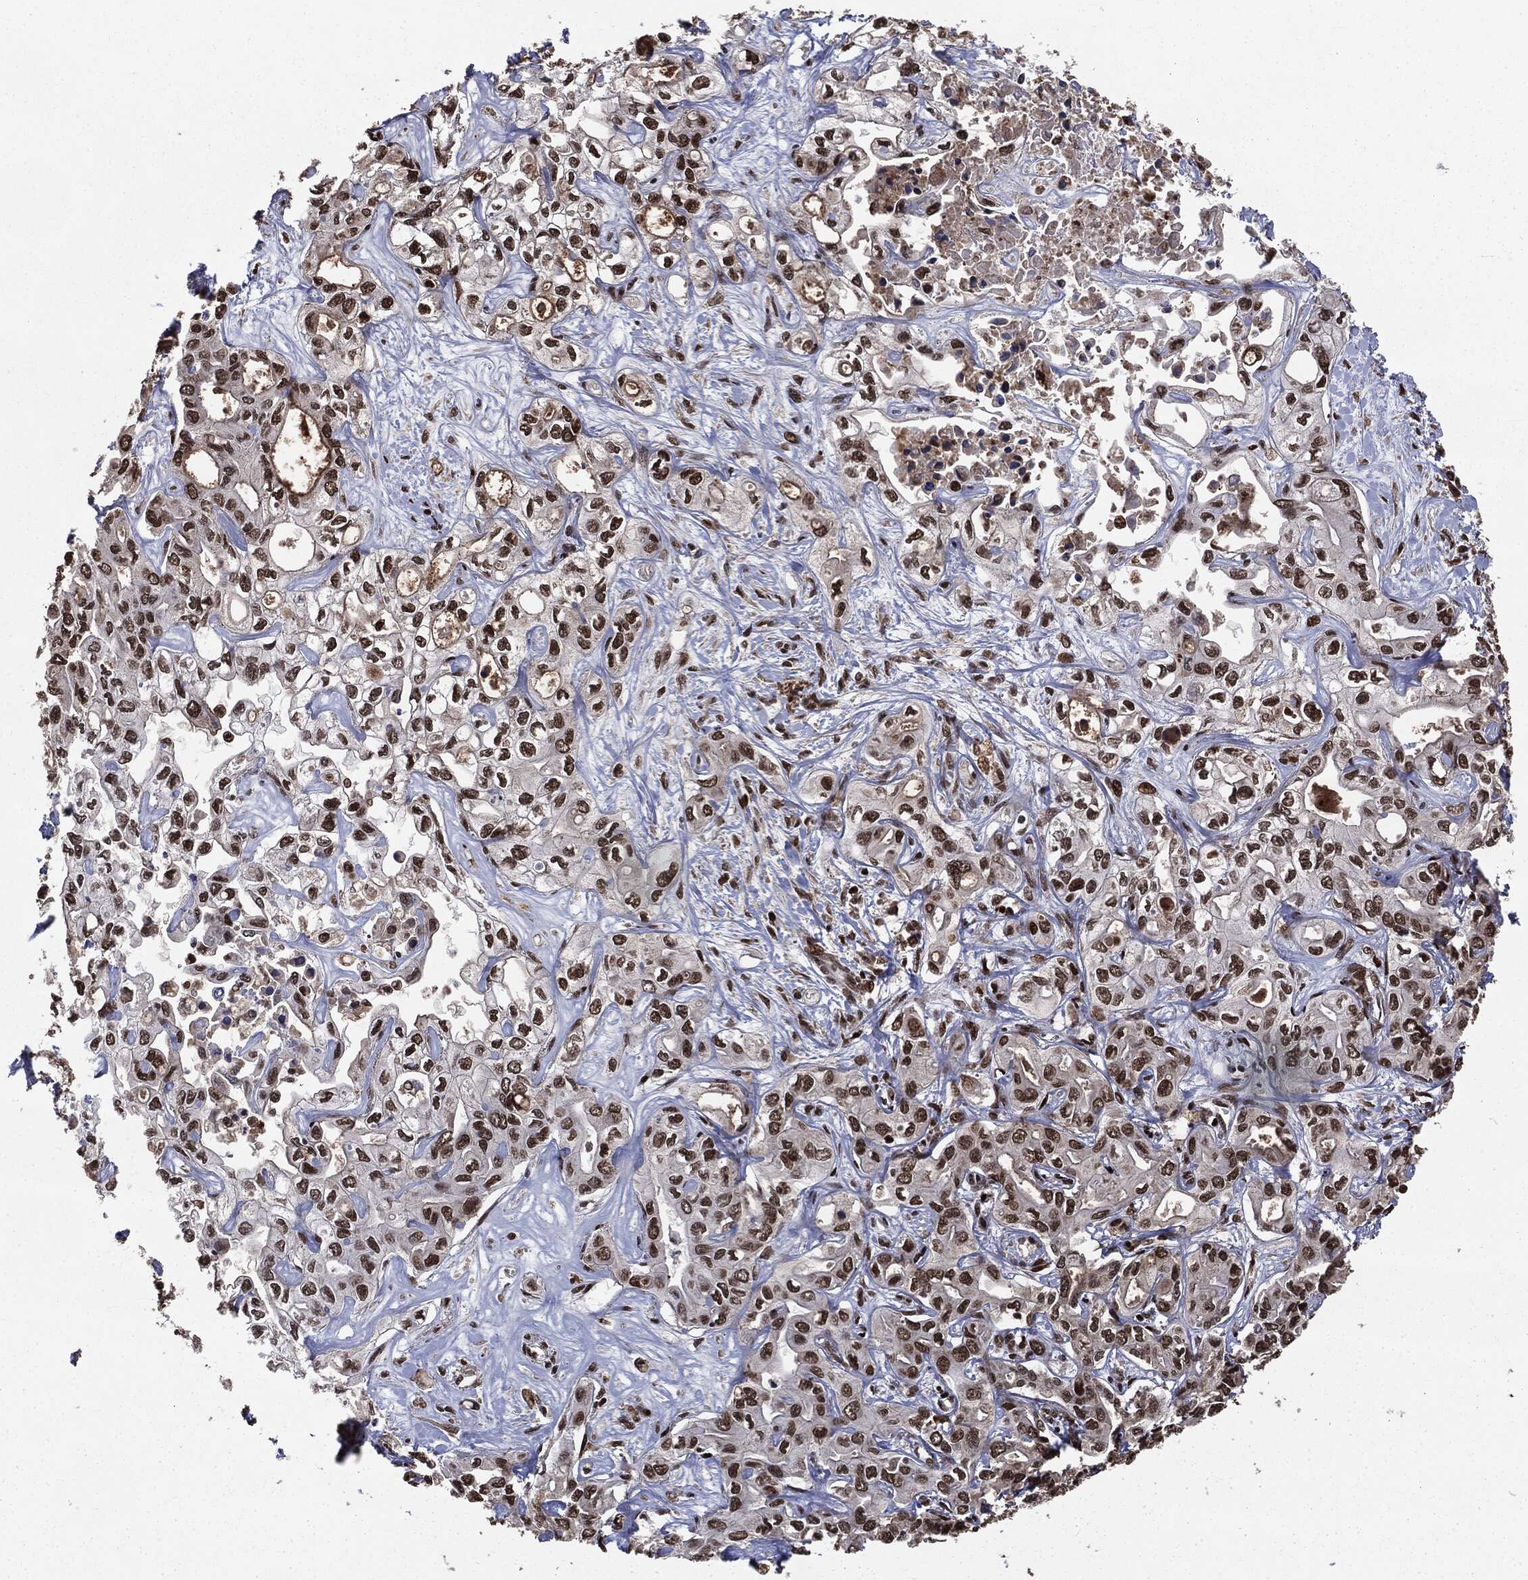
{"staining": {"intensity": "strong", "quantity": ">75%", "location": "nuclear"}, "tissue": "liver cancer", "cell_type": "Tumor cells", "image_type": "cancer", "snomed": [{"axis": "morphology", "description": "Cholangiocarcinoma"}, {"axis": "topography", "description": "Liver"}], "caption": "Immunohistochemical staining of liver cholangiocarcinoma exhibits high levels of strong nuclear expression in about >75% of tumor cells.", "gene": "DVL2", "patient": {"sex": "female", "age": 64}}